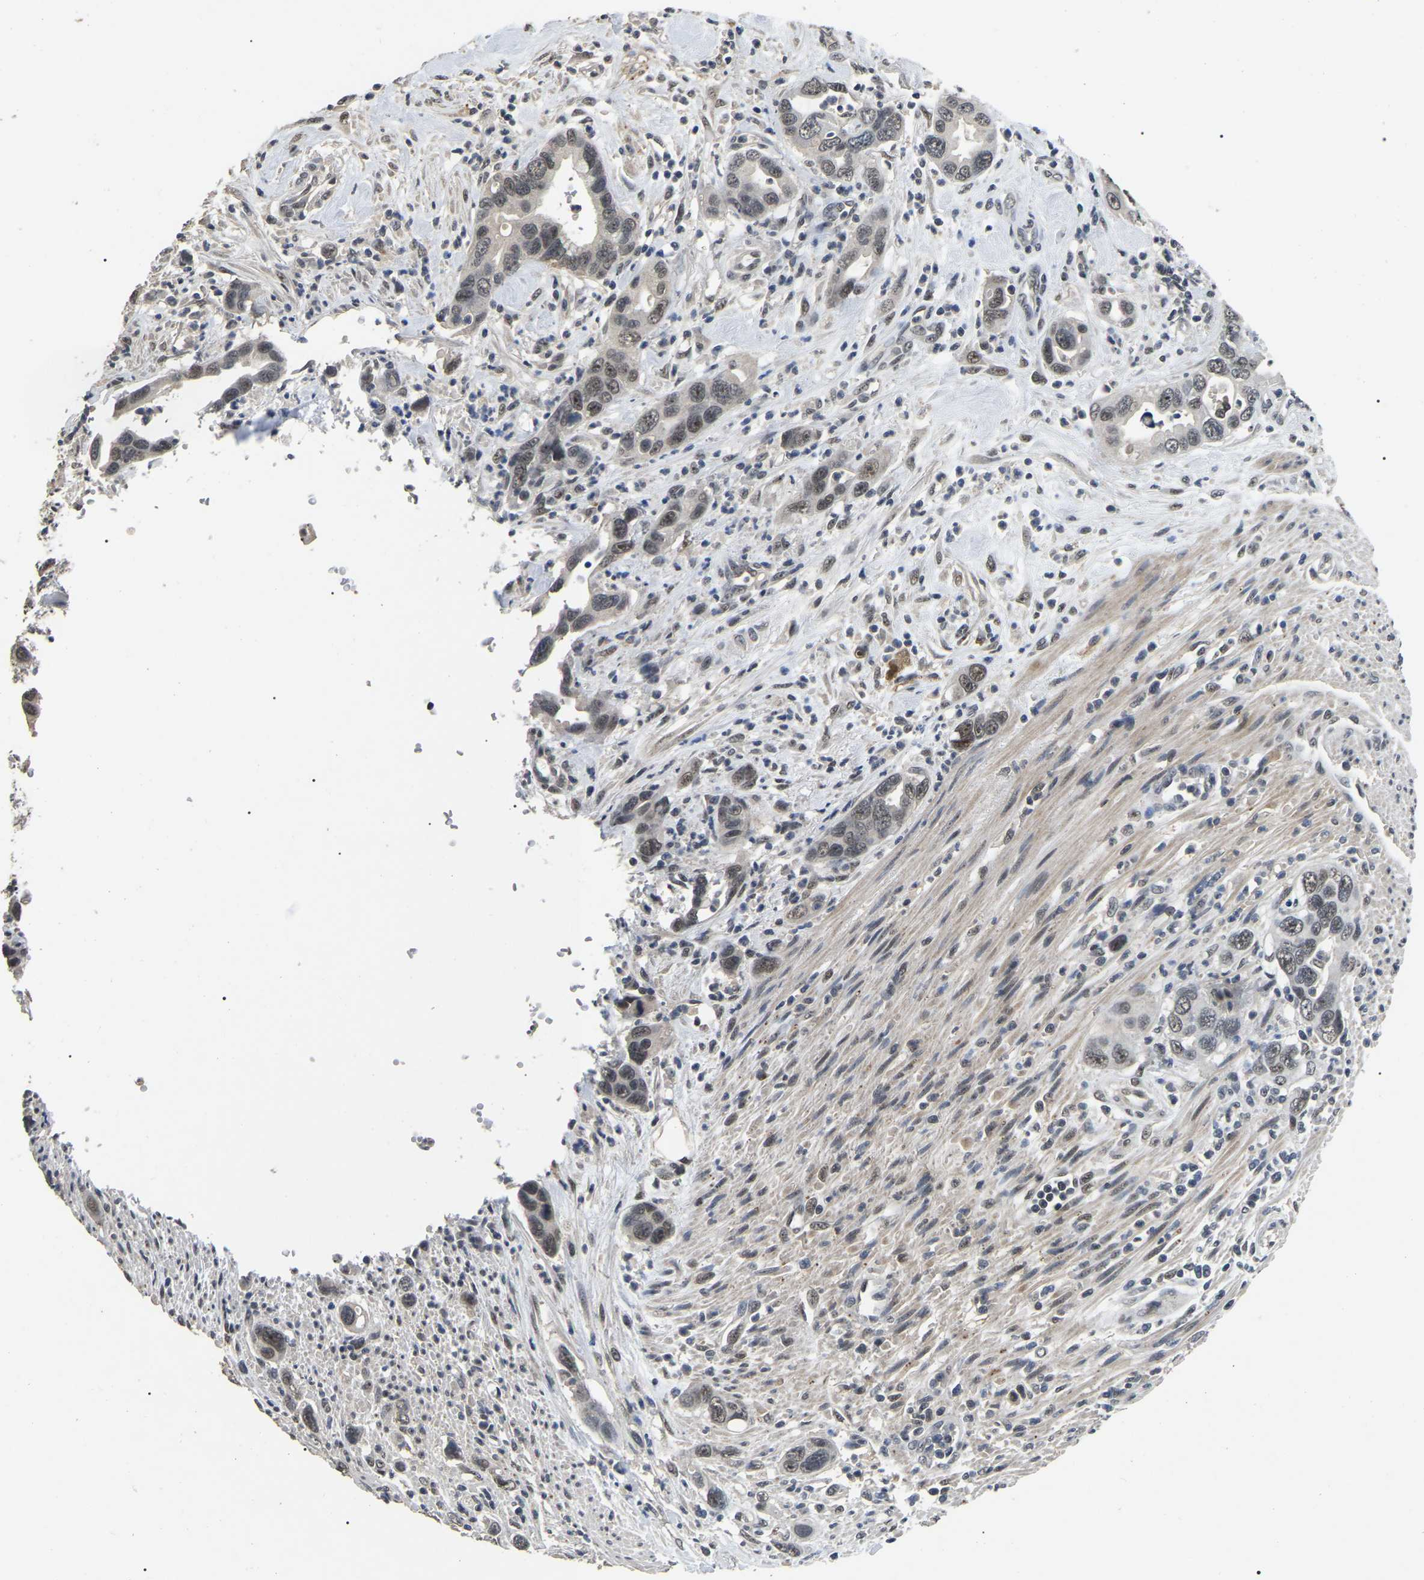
{"staining": {"intensity": "weak", "quantity": ">75%", "location": "nuclear"}, "tissue": "pancreatic cancer", "cell_type": "Tumor cells", "image_type": "cancer", "snomed": [{"axis": "morphology", "description": "Adenocarcinoma, NOS"}, {"axis": "topography", "description": "Pancreas"}], "caption": "This is an image of immunohistochemistry (IHC) staining of adenocarcinoma (pancreatic), which shows weak staining in the nuclear of tumor cells.", "gene": "PPM1E", "patient": {"sex": "female", "age": 70}}